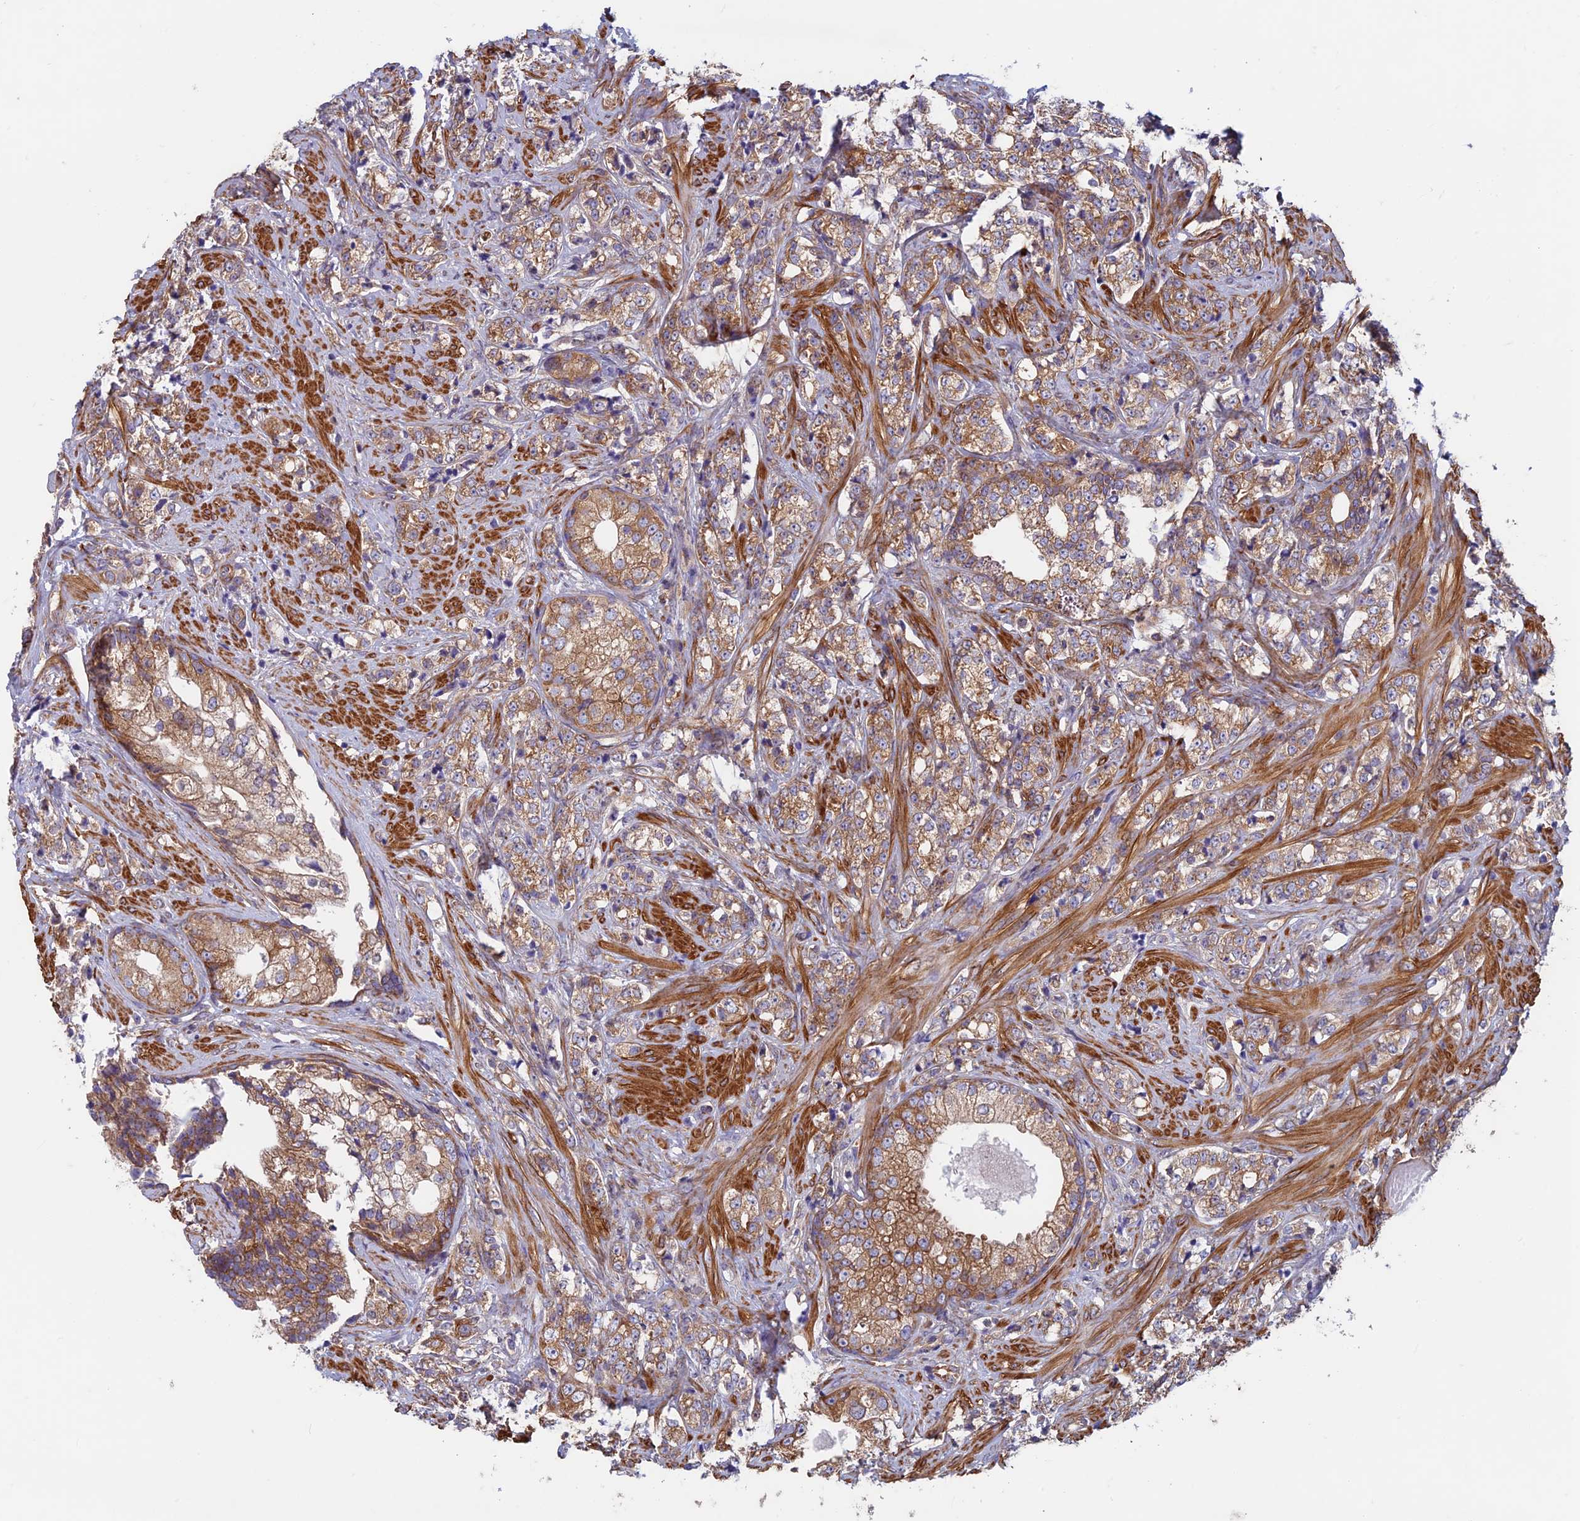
{"staining": {"intensity": "moderate", "quantity": ">75%", "location": "cytoplasmic/membranous"}, "tissue": "prostate cancer", "cell_type": "Tumor cells", "image_type": "cancer", "snomed": [{"axis": "morphology", "description": "Adenocarcinoma, High grade"}, {"axis": "topography", "description": "Prostate"}], "caption": "Protein expression analysis of human prostate adenocarcinoma (high-grade) reveals moderate cytoplasmic/membranous staining in about >75% of tumor cells.", "gene": "DNM1L", "patient": {"sex": "male", "age": 69}}